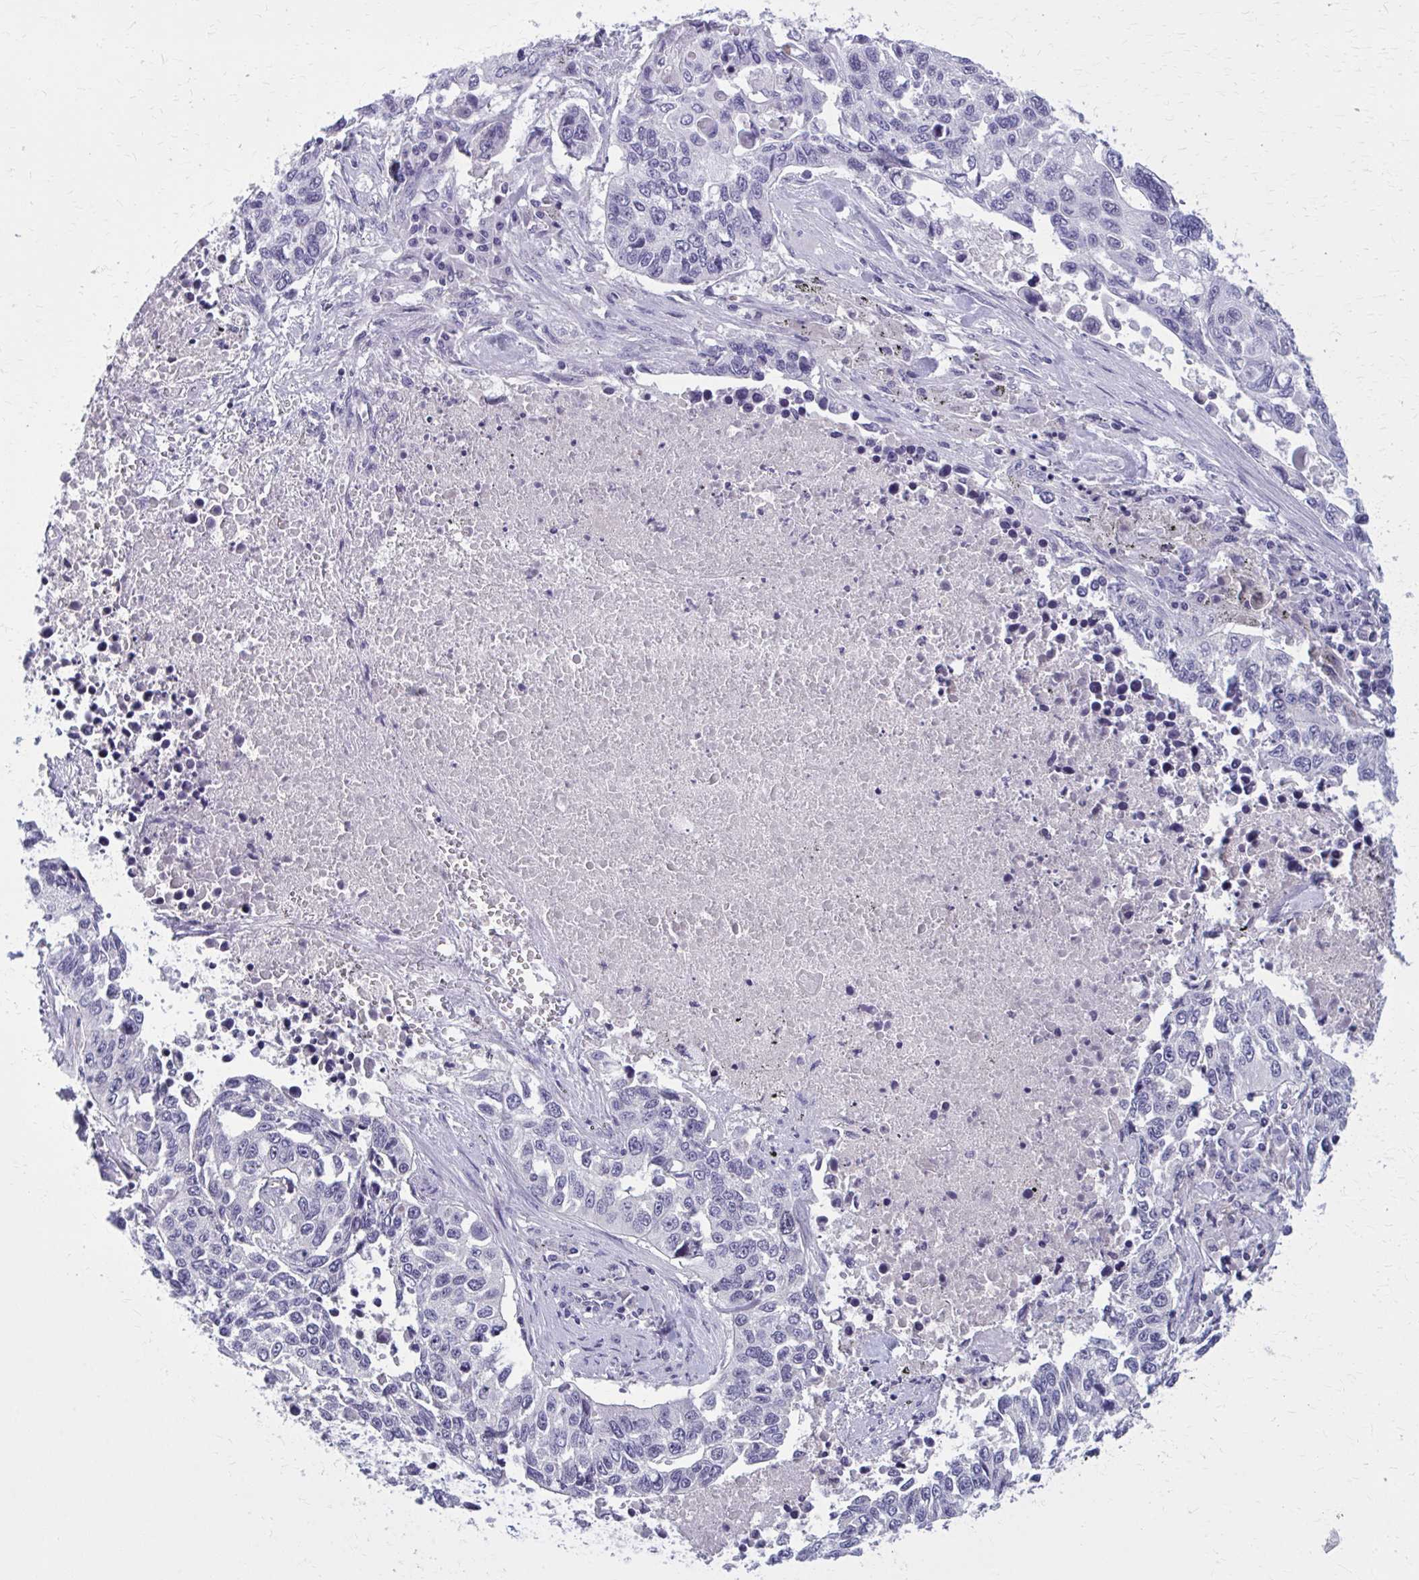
{"staining": {"intensity": "negative", "quantity": "none", "location": "none"}, "tissue": "lung cancer", "cell_type": "Tumor cells", "image_type": "cancer", "snomed": [{"axis": "morphology", "description": "Squamous cell carcinoma, NOS"}, {"axis": "topography", "description": "Lung"}], "caption": "Protein analysis of lung cancer (squamous cell carcinoma) displays no significant positivity in tumor cells. (Stains: DAB immunohistochemistry with hematoxylin counter stain, Microscopy: brightfield microscopy at high magnification).", "gene": "OR4A47", "patient": {"sex": "male", "age": 62}}